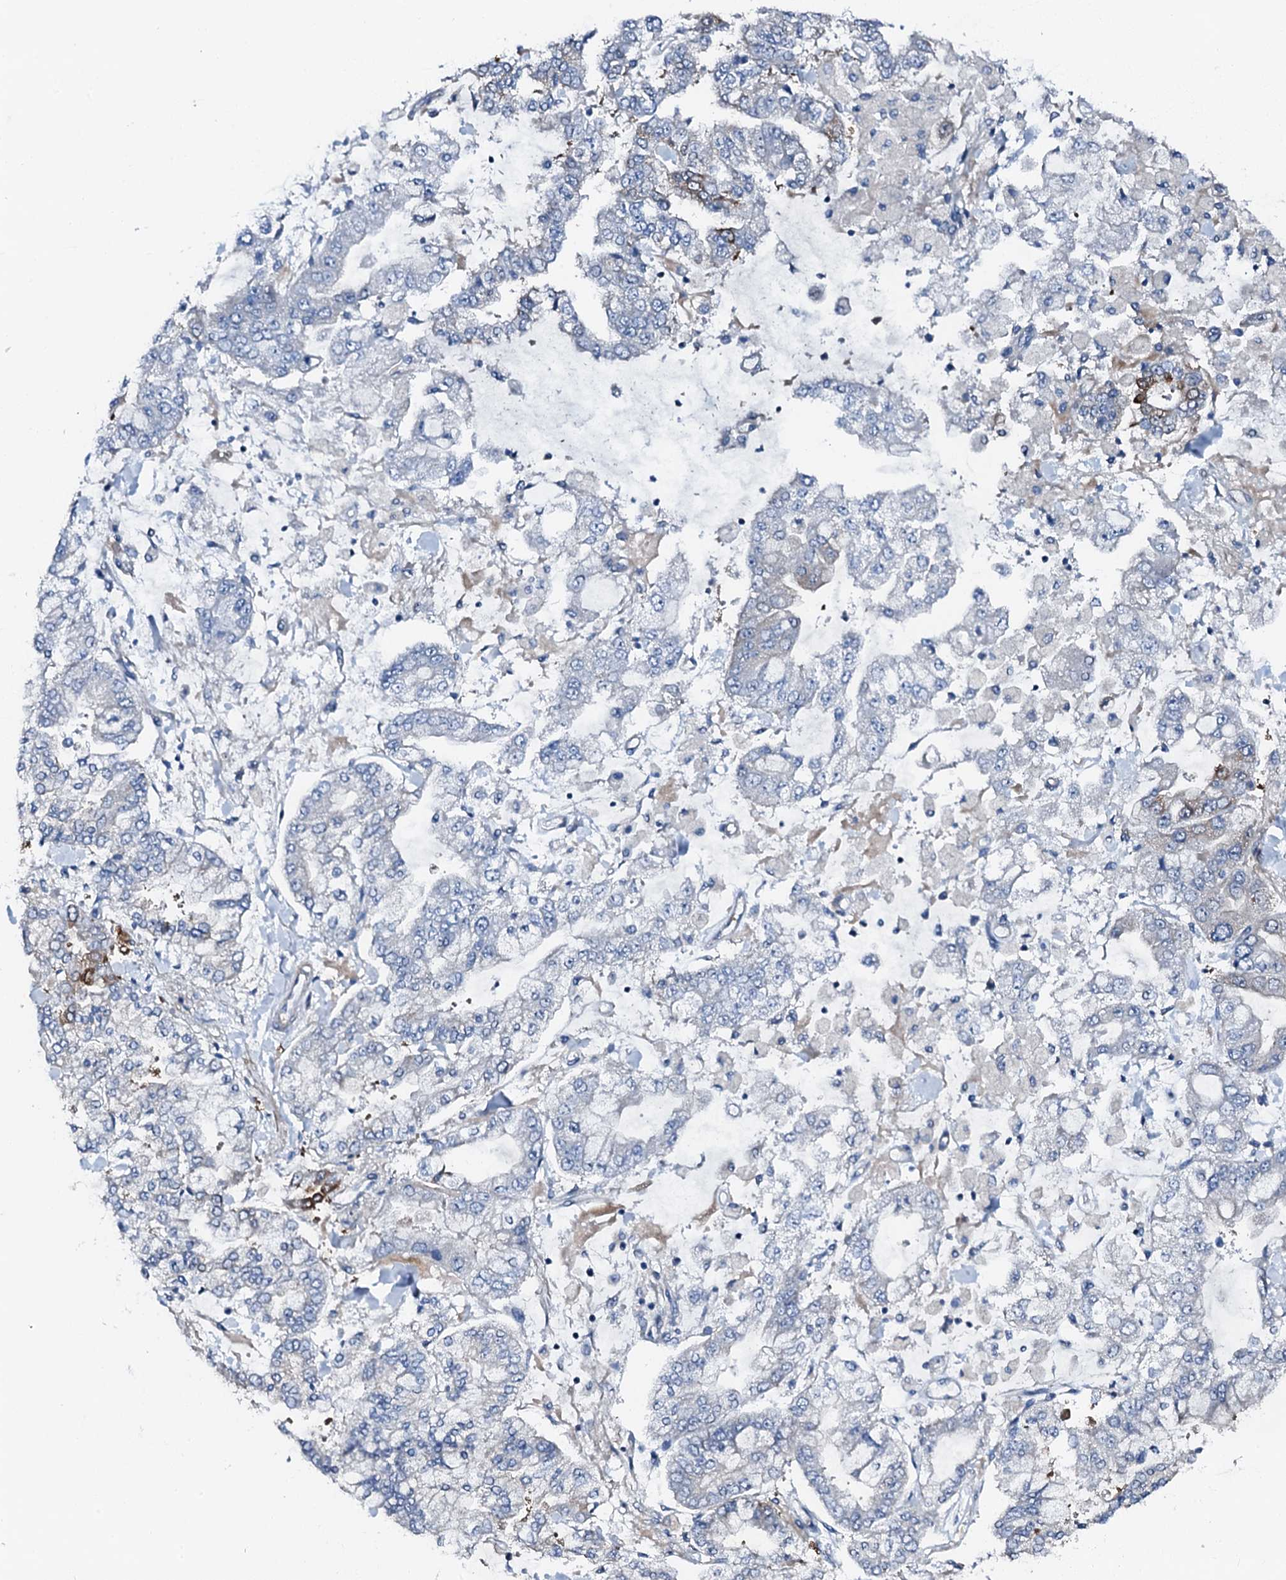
{"staining": {"intensity": "strong", "quantity": "<25%", "location": "cytoplasmic/membranous"}, "tissue": "stomach cancer", "cell_type": "Tumor cells", "image_type": "cancer", "snomed": [{"axis": "morphology", "description": "Normal tissue, NOS"}, {"axis": "morphology", "description": "Adenocarcinoma, NOS"}, {"axis": "topography", "description": "Stomach, upper"}, {"axis": "topography", "description": "Stomach"}], "caption": "DAB immunohistochemical staining of stomach cancer reveals strong cytoplasmic/membranous protein positivity in approximately <25% of tumor cells. Ihc stains the protein in brown and the nuclei are stained blue.", "gene": "GFOD2", "patient": {"sex": "male", "age": 76}}